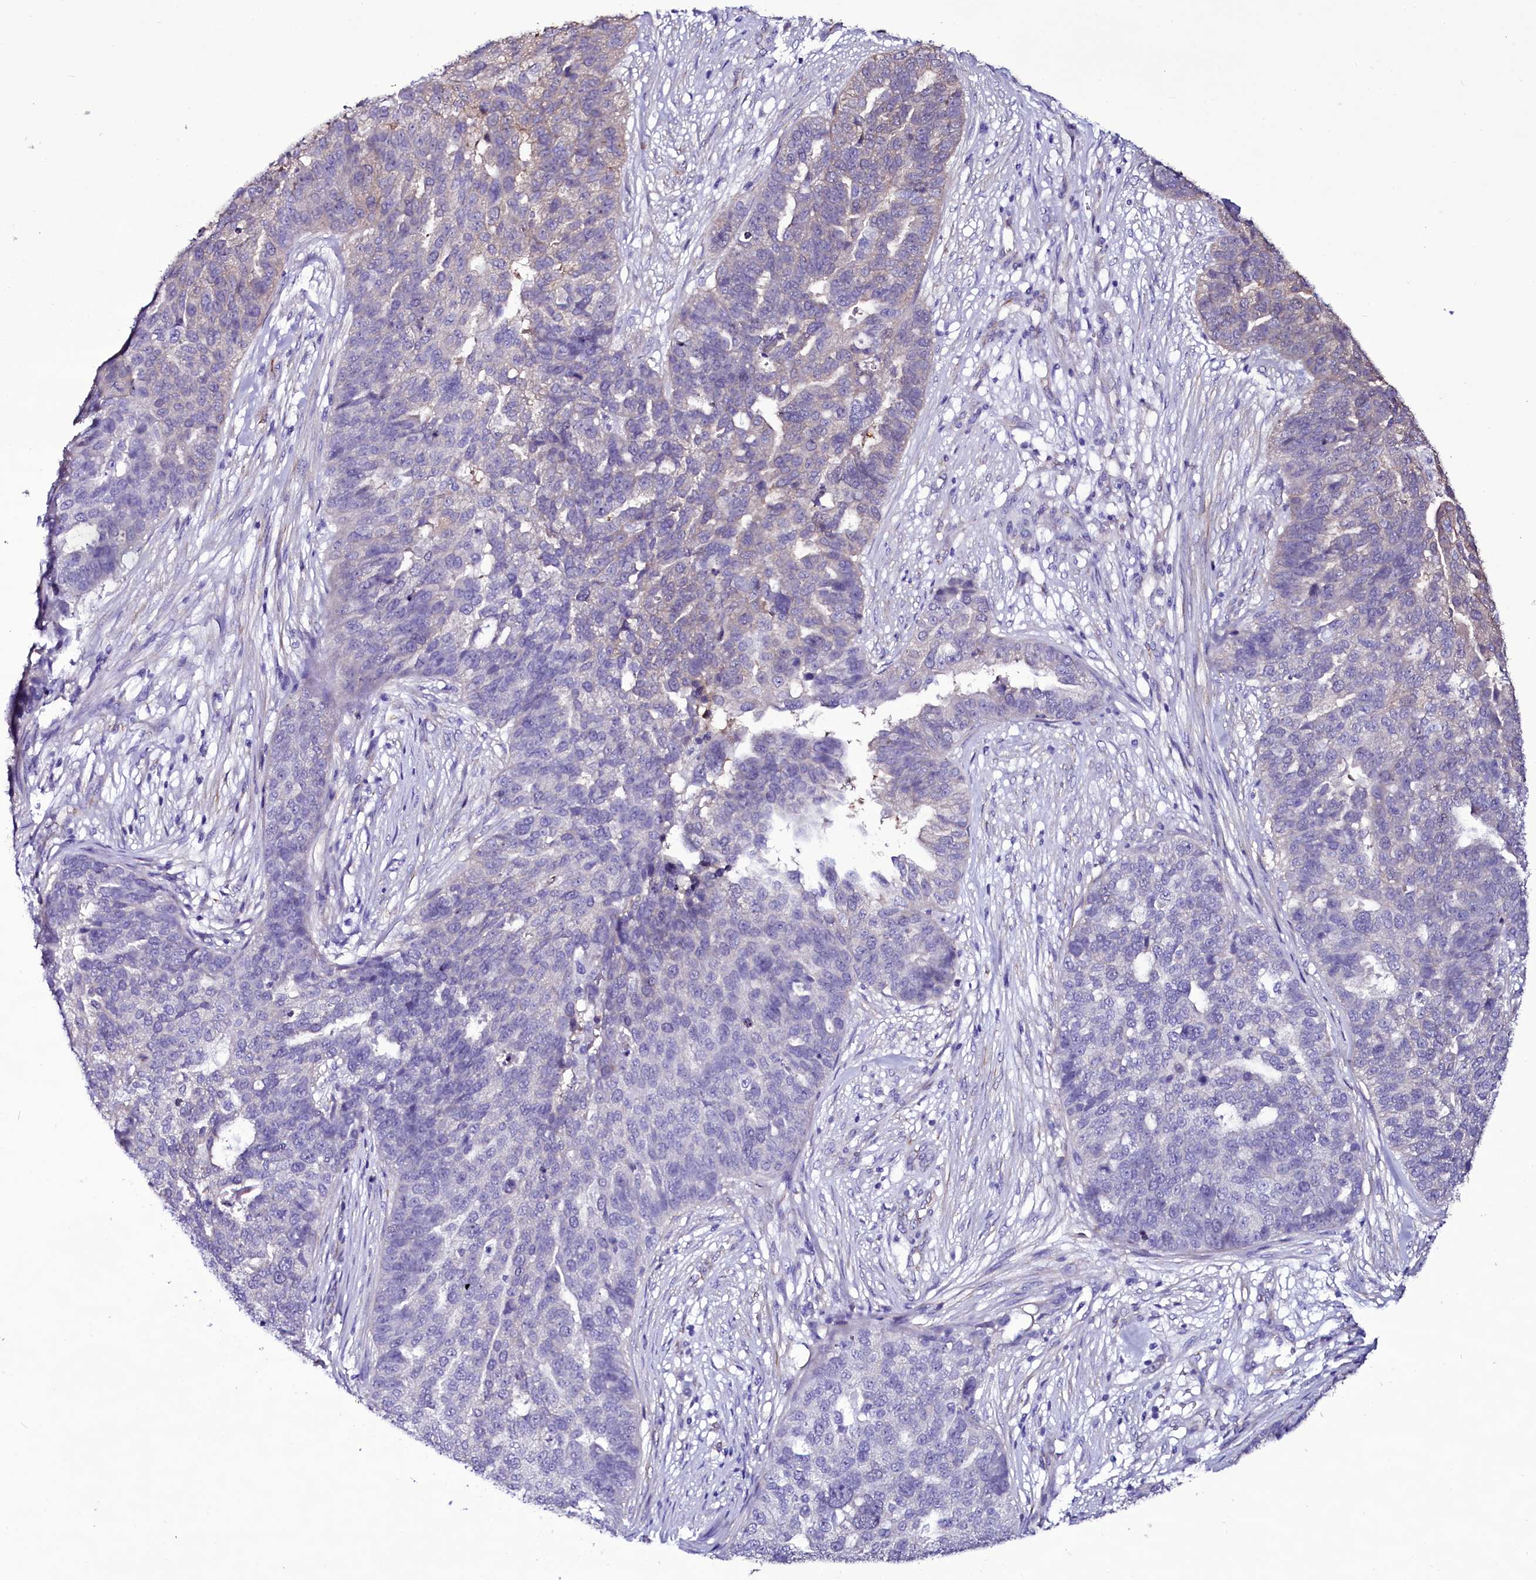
{"staining": {"intensity": "negative", "quantity": "none", "location": "none"}, "tissue": "ovarian cancer", "cell_type": "Tumor cells", "image_type": "cancer", "snomed": [{"axis": "morphology", "description": "Cystadenocarcinoma, serous, NOS"}, {"axis": "topography", "description": "Ovary"}], "caption": "Ovarian cancer stained for a protein using IHC shows no expression tumor cells.", "gene": "MEX3C", "patient": {"sex": "female", "age": 59}}